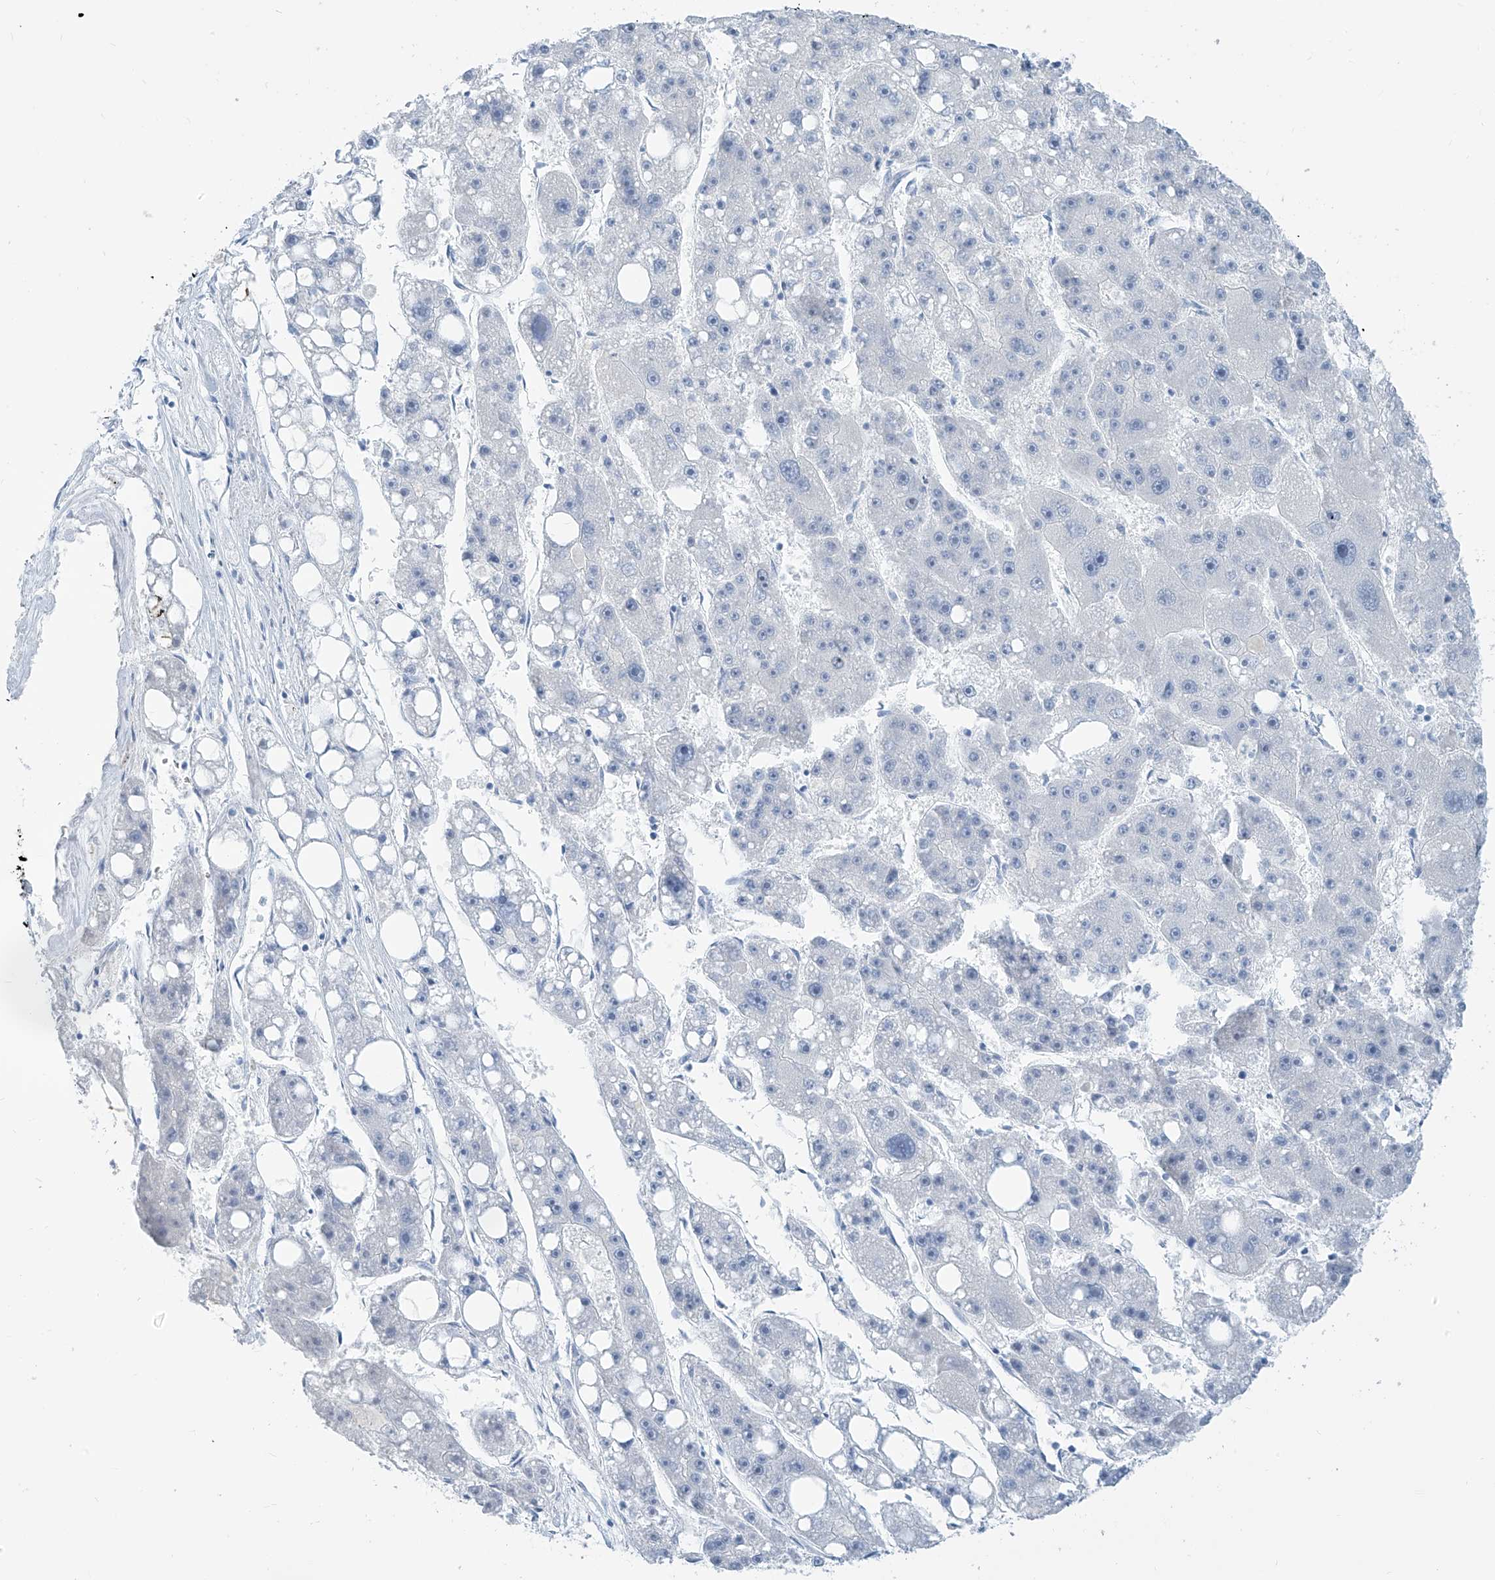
{"staining": {"intensity": "negative", "quantity": "none", "location": "none"}, "tissue": "liver cancer", "cell_type": "Tumor cells", "image_type": "cancer", "snomed": [{"axis": "morphology", "description": "Carcinoma, Hepatocellular, NOS"}, {"axis": "topography", "description": "Liver"}], "caption": "DAB (3,3'-diaminobenzidine) immunohistochemical staining of human hepatocellular carcinoma (liver) displays no significant positivity in tumor cells.", "gene": "SGO2", "patient": {"sex": "female", "age": 61}}